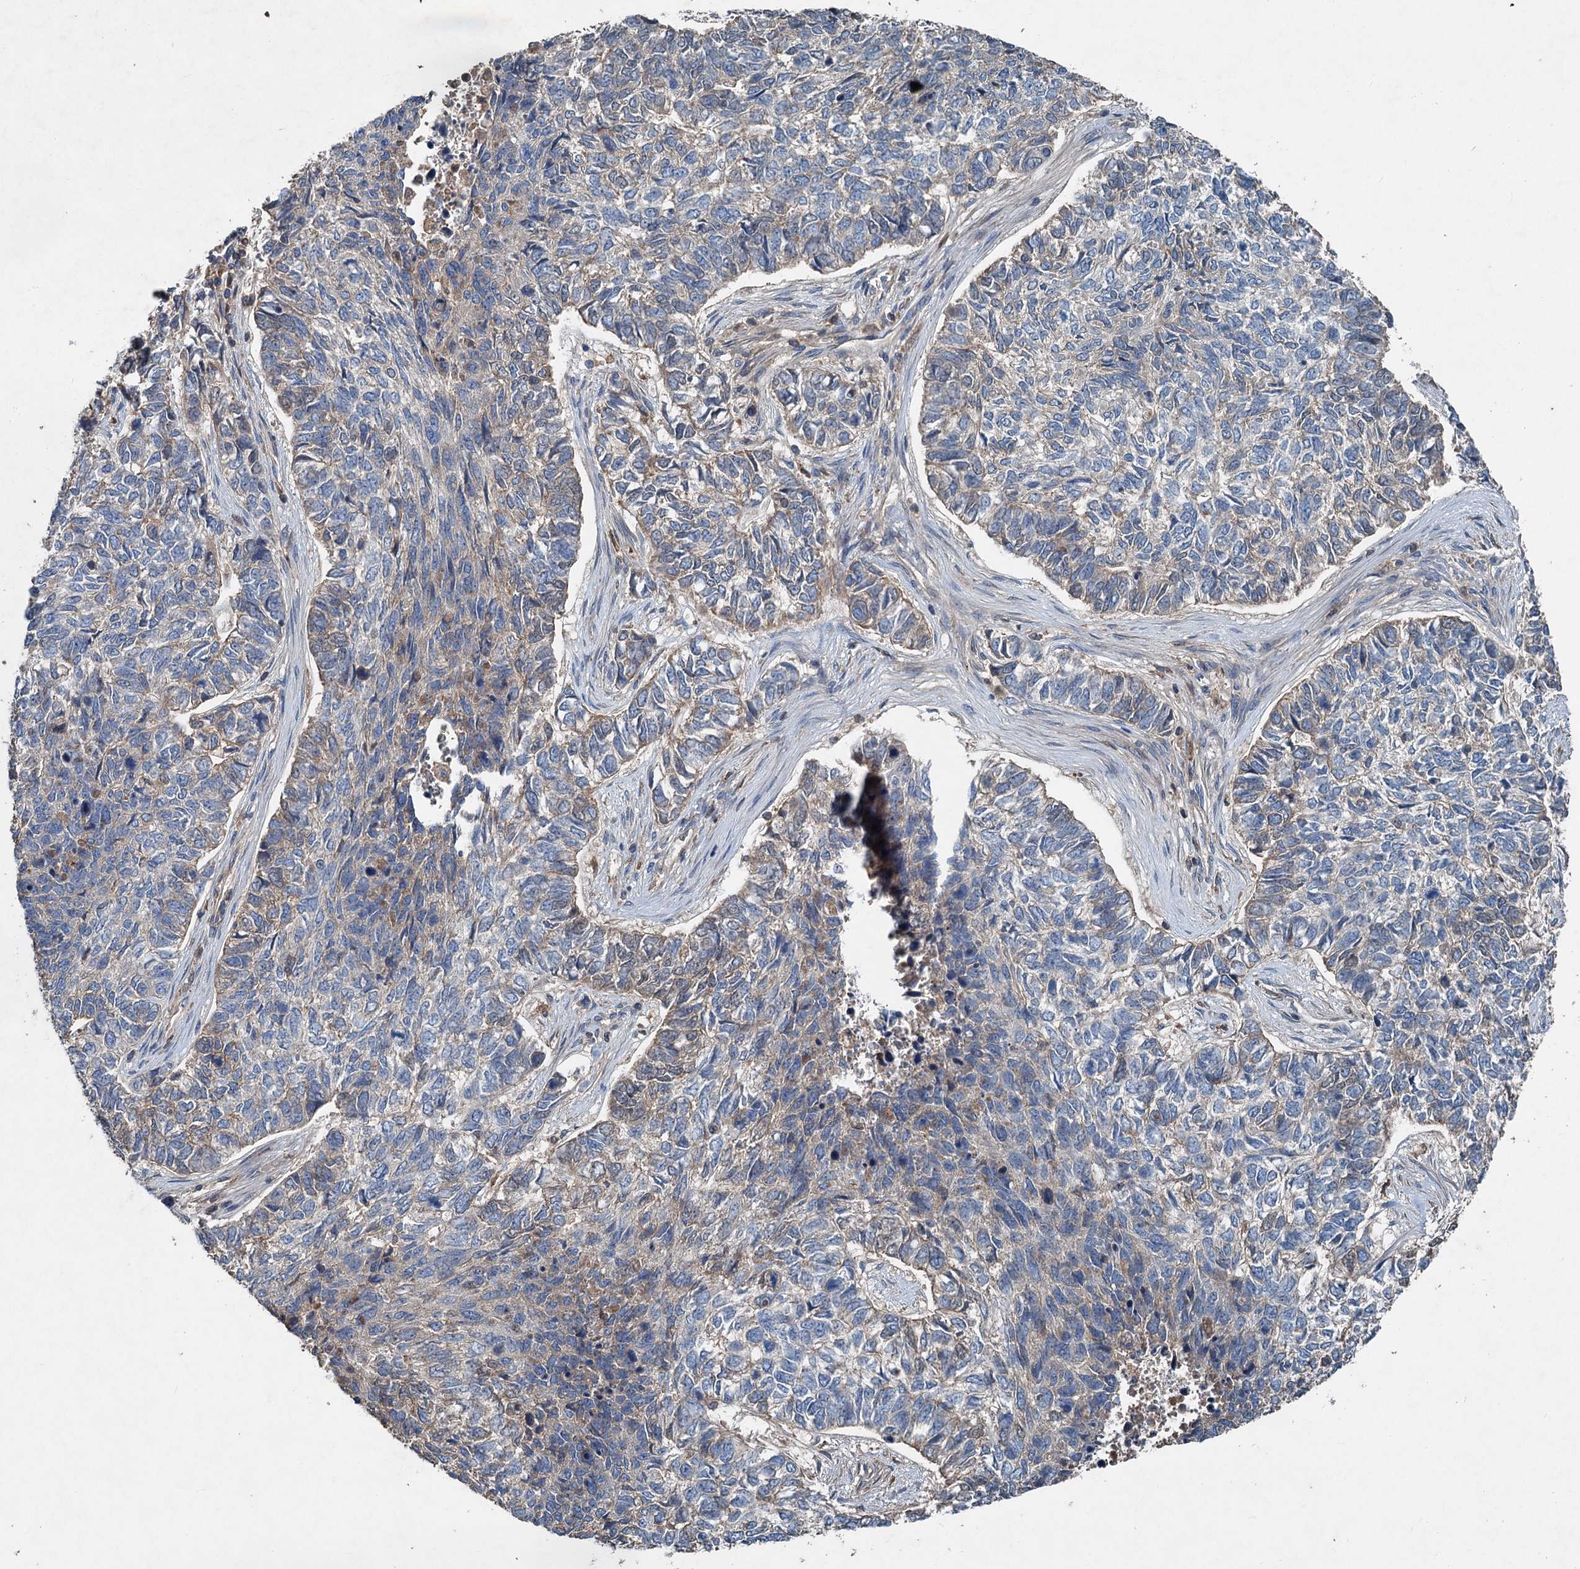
{"staining": {"intensity": "negative", "quantity": "none", "location": "none"}, "tissue": "skin cancer", "cell_type": "Tumor cells", "image_type": "cancer", "snomed": [{"axis": "morphology", "description": "Basal cell carcinoma"}, {"axis": "topography", "description": "Skin"}], "caption": "Basal cell carcinoma (skin) was stained to show a protein in brown. There is no significant positivity in tumor cells.", "gene": "TAPBPL", "patient": {"sex": "female", "age": 65}}